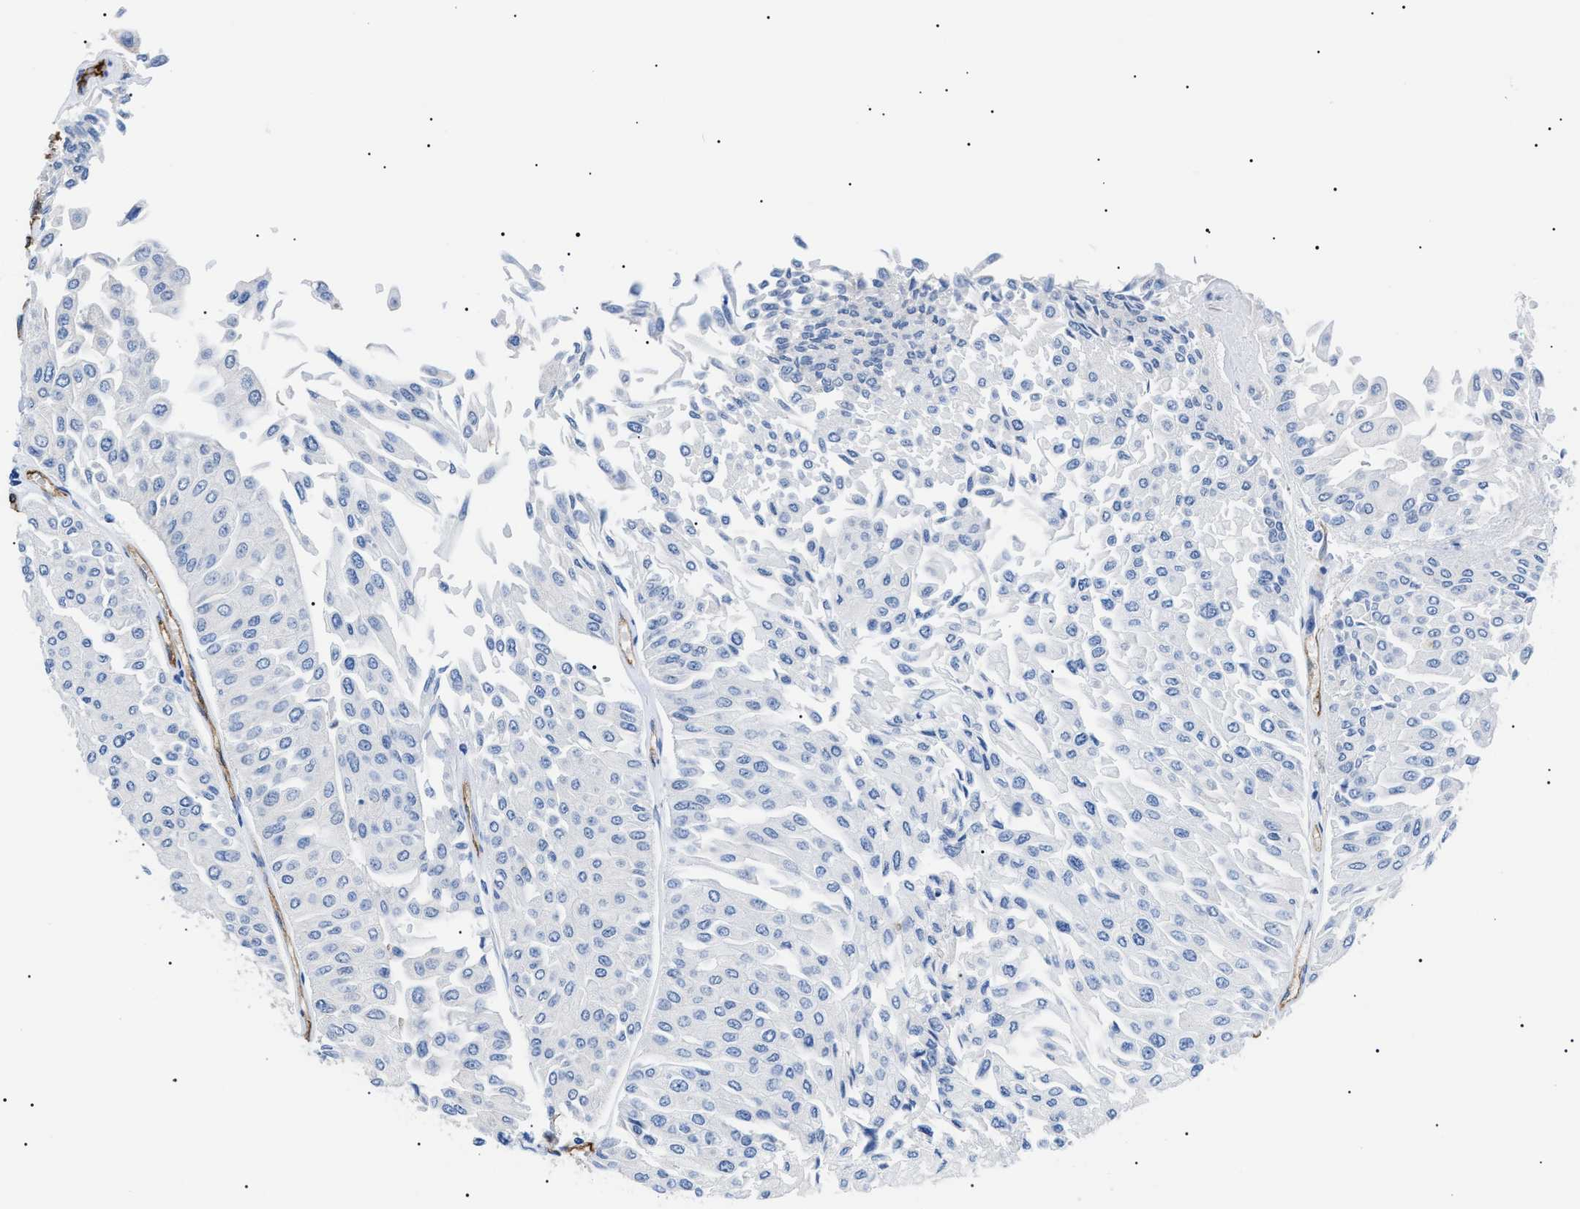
{"staining": {"intensity": "negative", "quantity": "none", "location": "none"}, "tissue": "urothelial cancer", "cell_type": "Tumor cells", "image_type": "cancer", "snomed": [{"axis": "morphology", "description": "Urothelial carcinoma, Low grade"}, {"axis": "topography", "description": "Urinary bladder"}], "caption": "This image is of urothelial cancer stained with immunohistochemistry (IHC) to label a protein in brown with the nuclei are counter-stained blue. There is no staining in tumor cells.", "gene": "PODXL", "patient": {"sex": "male", "age": 67}}